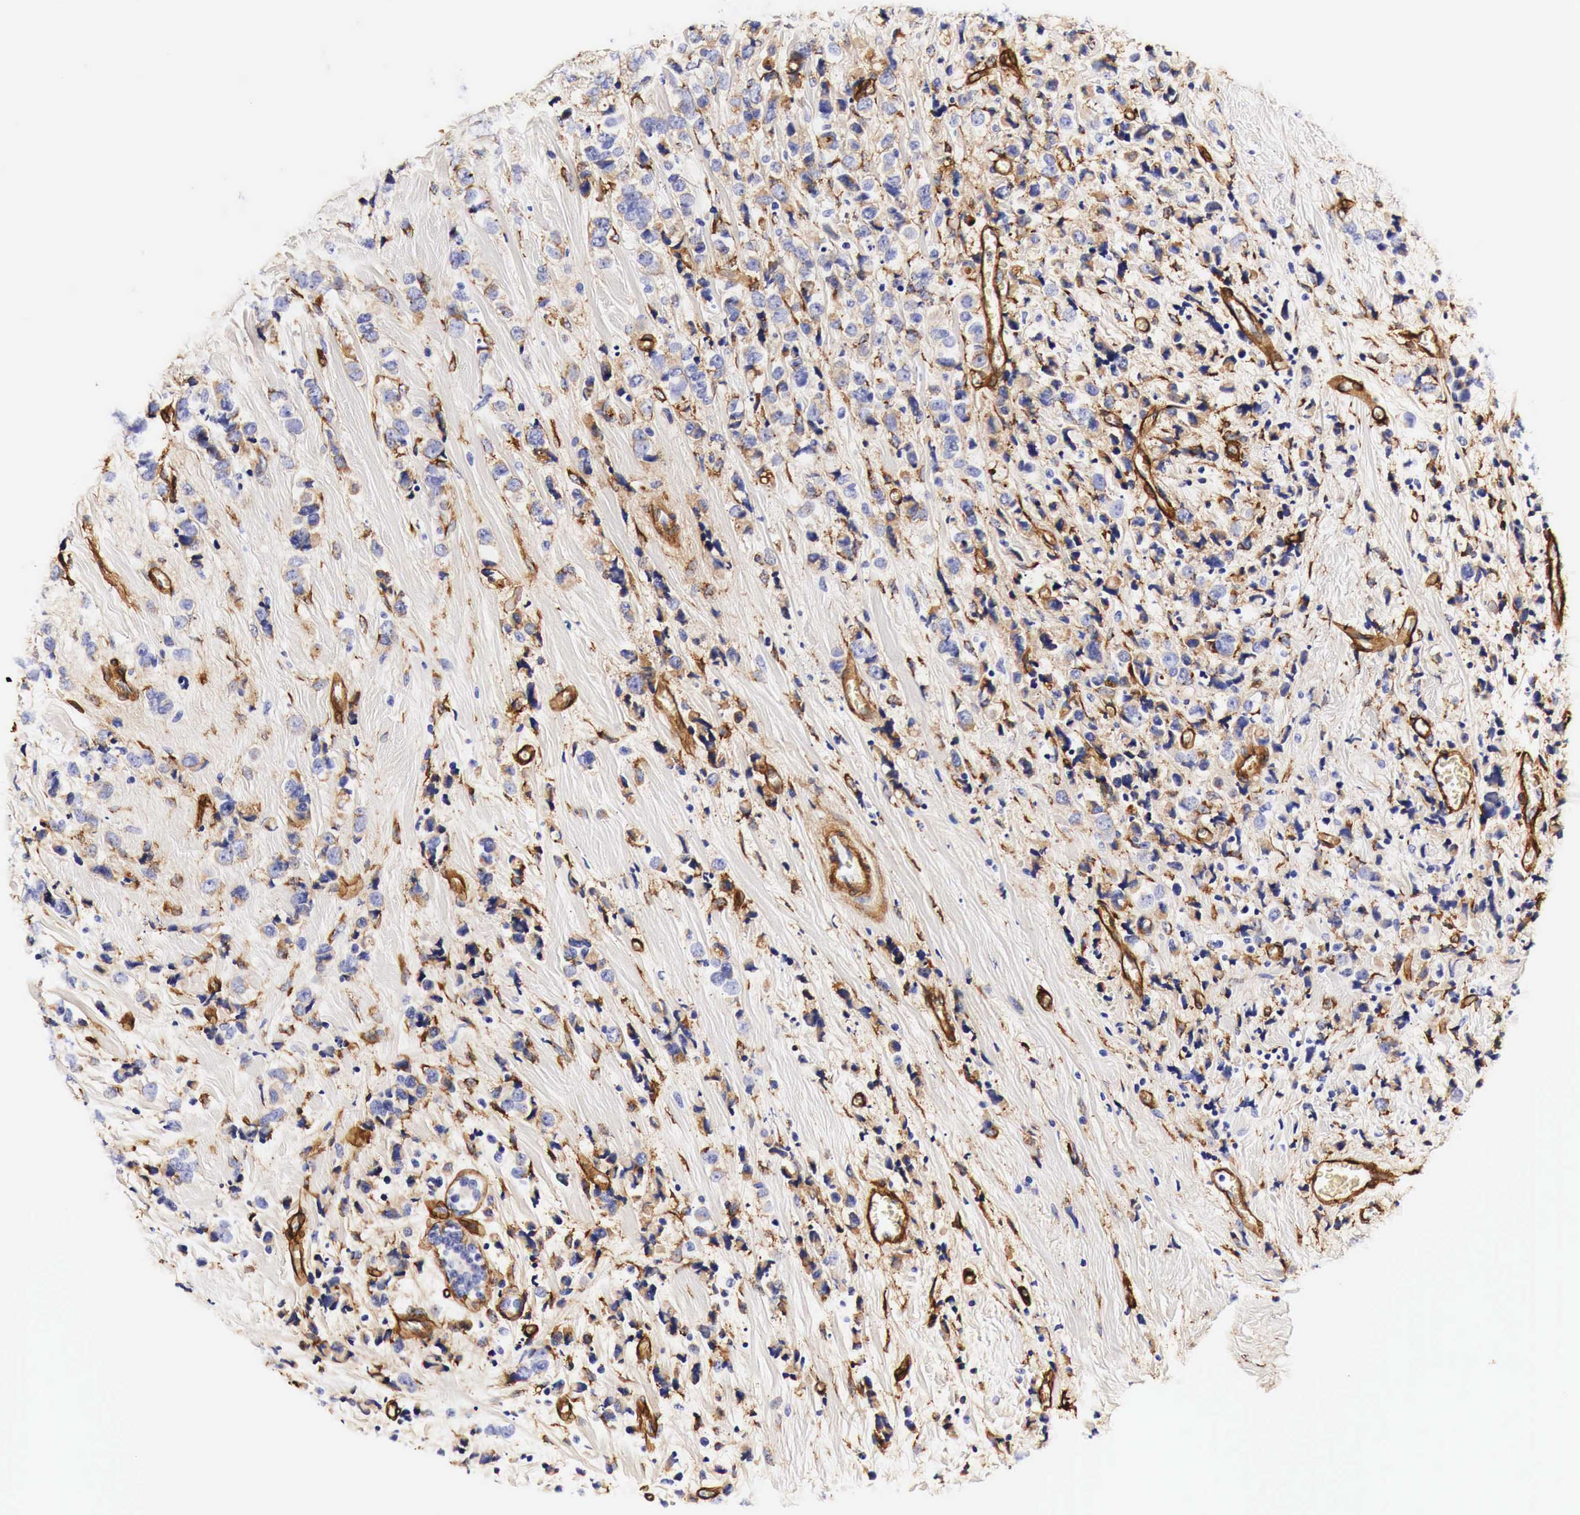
{"staining": {"intensity": "negative", "quantity": "none", "location": "none"}, "tissue": "breast cancer", "cell_type": "Tumor cells", "image_type": "cancer", "snomed": [{"axis": "morphology", "description": "Lobular carcinoma"}, {"axis": "topography", "description": "Breast"}], "caption": "This is an immunohistochemistry (IHC) photomicrograph of human breast cancer (lobular carcinoma). There is no staining in tumor cells.", "gene": "LAMB2", "patient": {"sex": "female", "age": 57}}